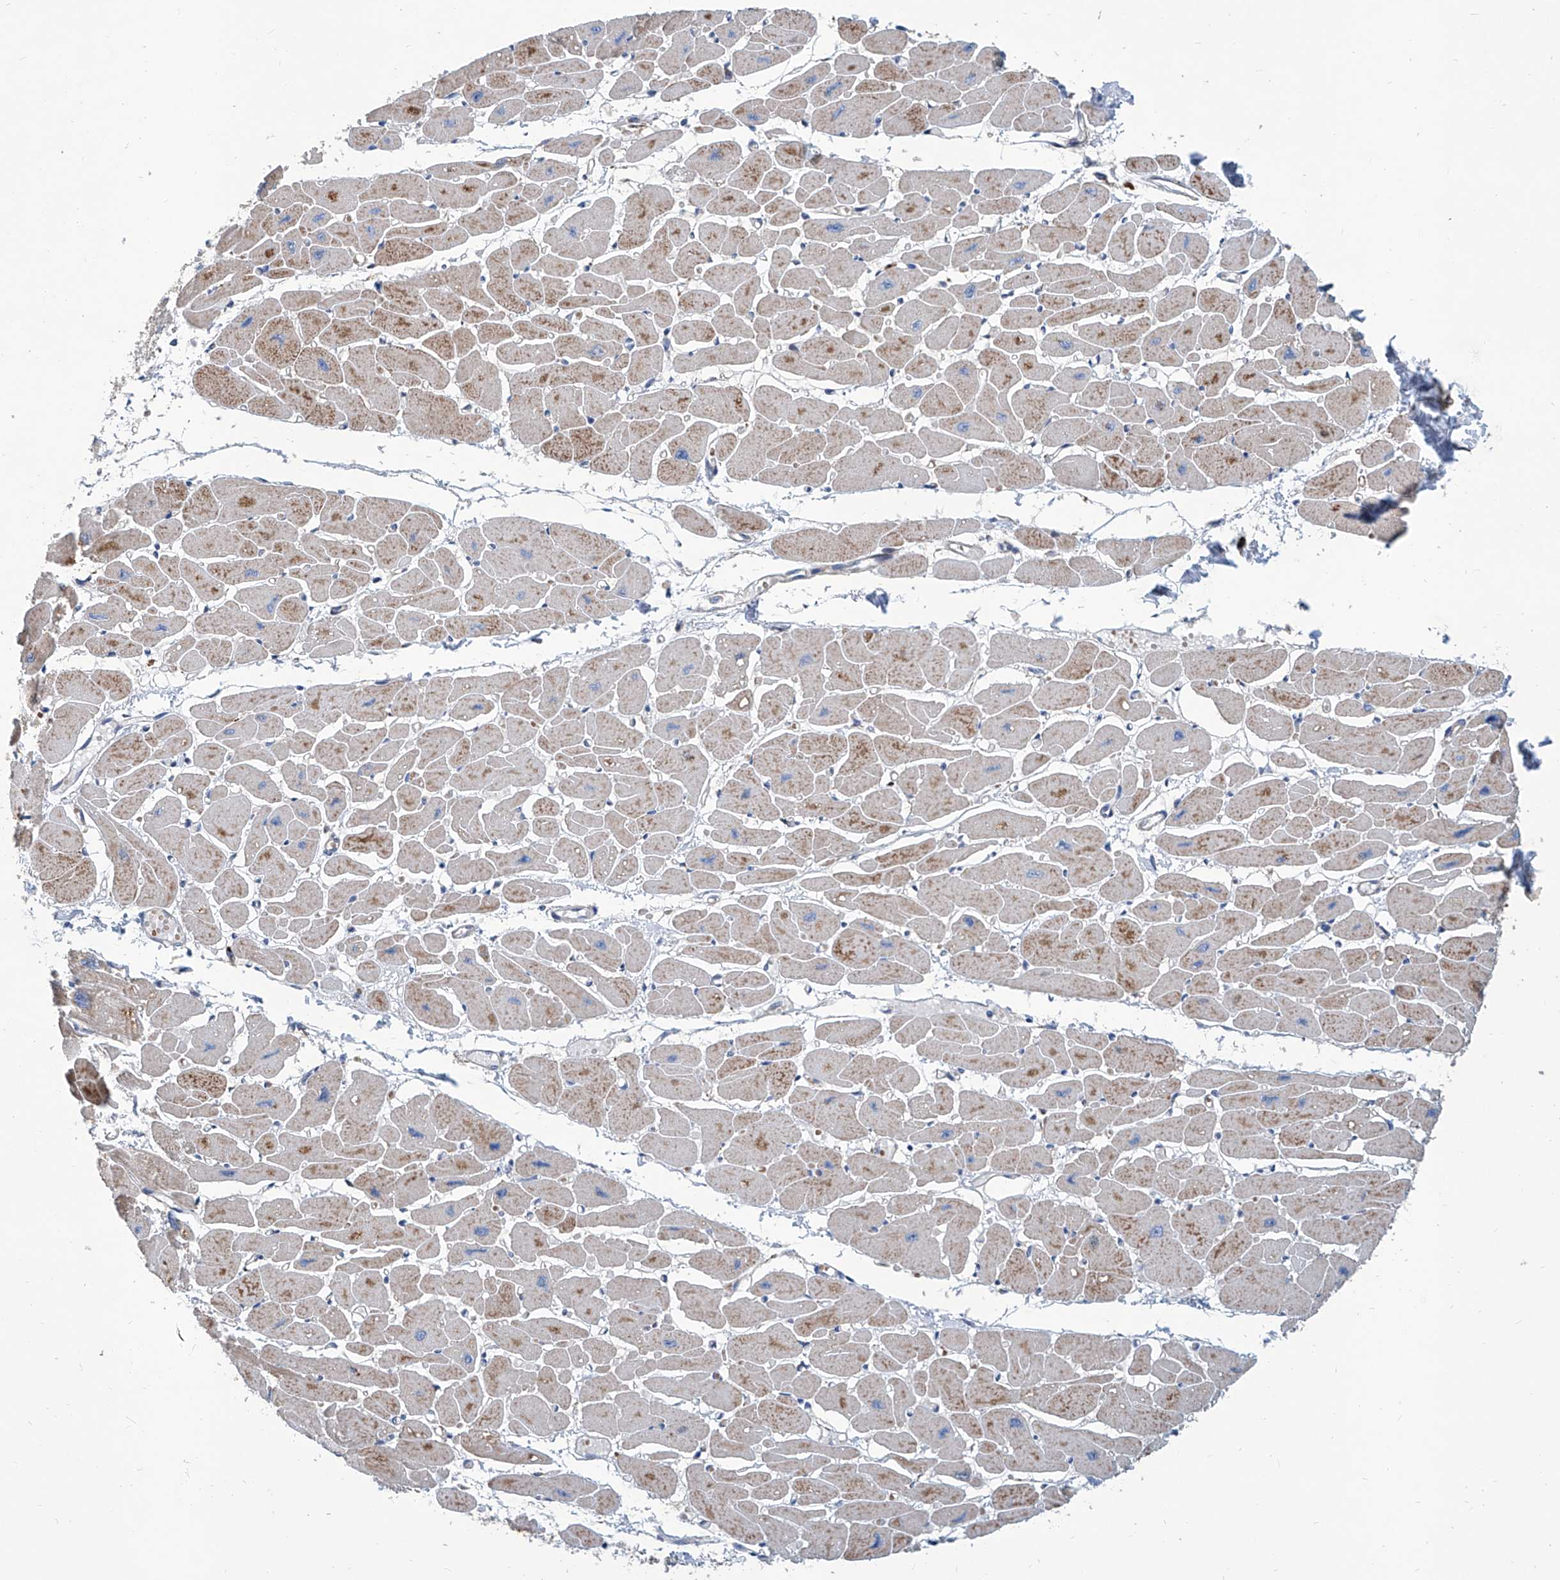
{"staining": {"intensity": "moderate", "quantity": "25%-75%", "location": "cytoplasmic/membranous"}, "tissue": "heart muscle", "cell_type": "Cardiomyocytes", "image_type": "normal", "snomed": [{"axis": "morphology", "description": "Normal tissue, NOS"}, {"axis": "topography", "description": "Heart"}], "caption": "A medium amount of moderate cytoplasmic/membranous staining is identified in approximately 25%-75% of cardiomyocytes in unremarkable heart muscle.", "gene": "USP48", "patient": {"sex": "female", "age": 54}}